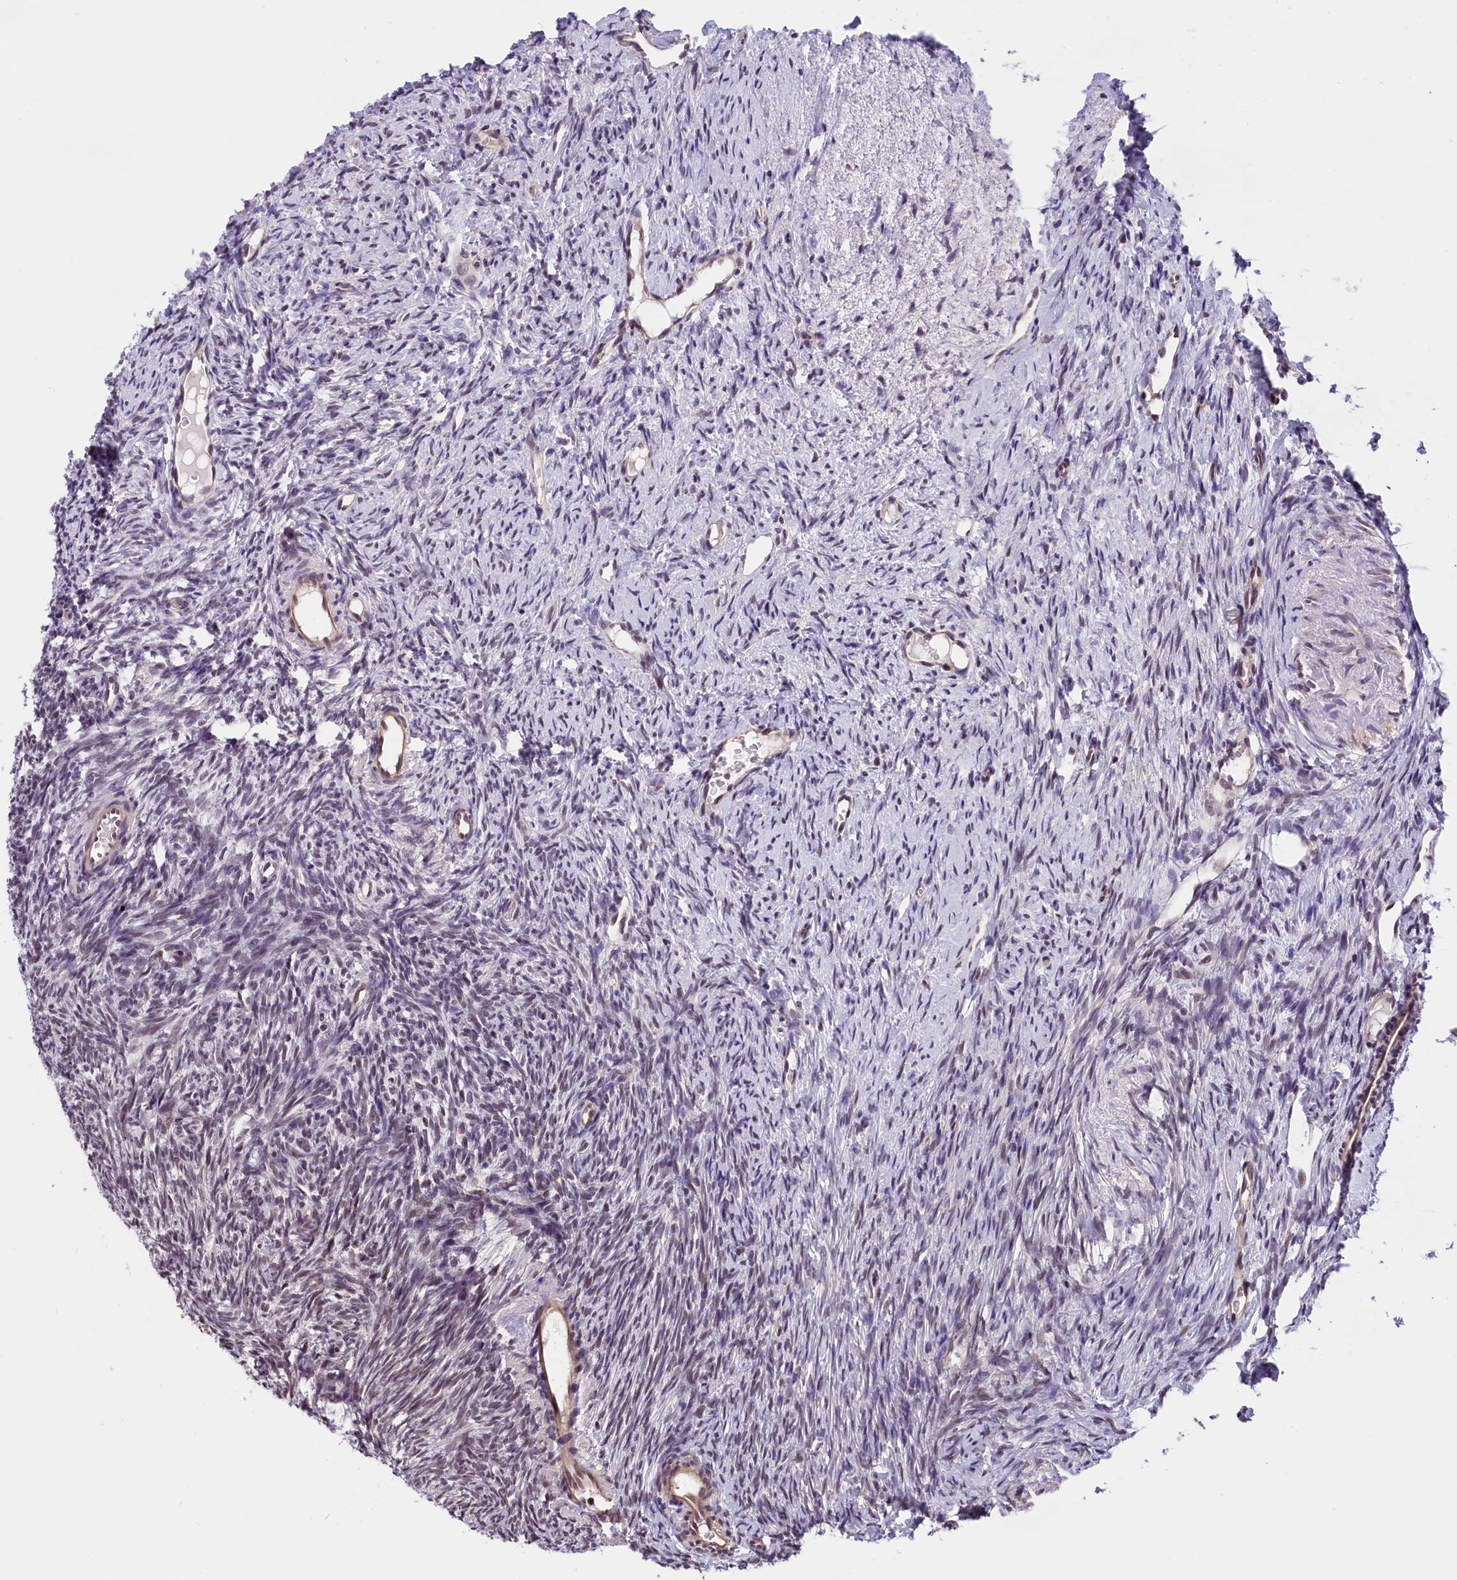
{"staining": {"intensity": "moderate", "quantity": "<25%", "location": "nuclear"}, "tissue": "ovary", "cell_type": "Ovarian stroma cells", "image_type": "normal", "snomed": [{"axis": "morphology", "description": "Normal tissue, NOS"}, {"axis": "topography", "description": "Ovary"}], "caption": "Ovarian stroma cells exhibit low levels of moderate nuclear staining in approximately <25% of cells in normal human ovary.", "gene": "ZC3H4", "patient": {"sex": "female", "age": 51}}